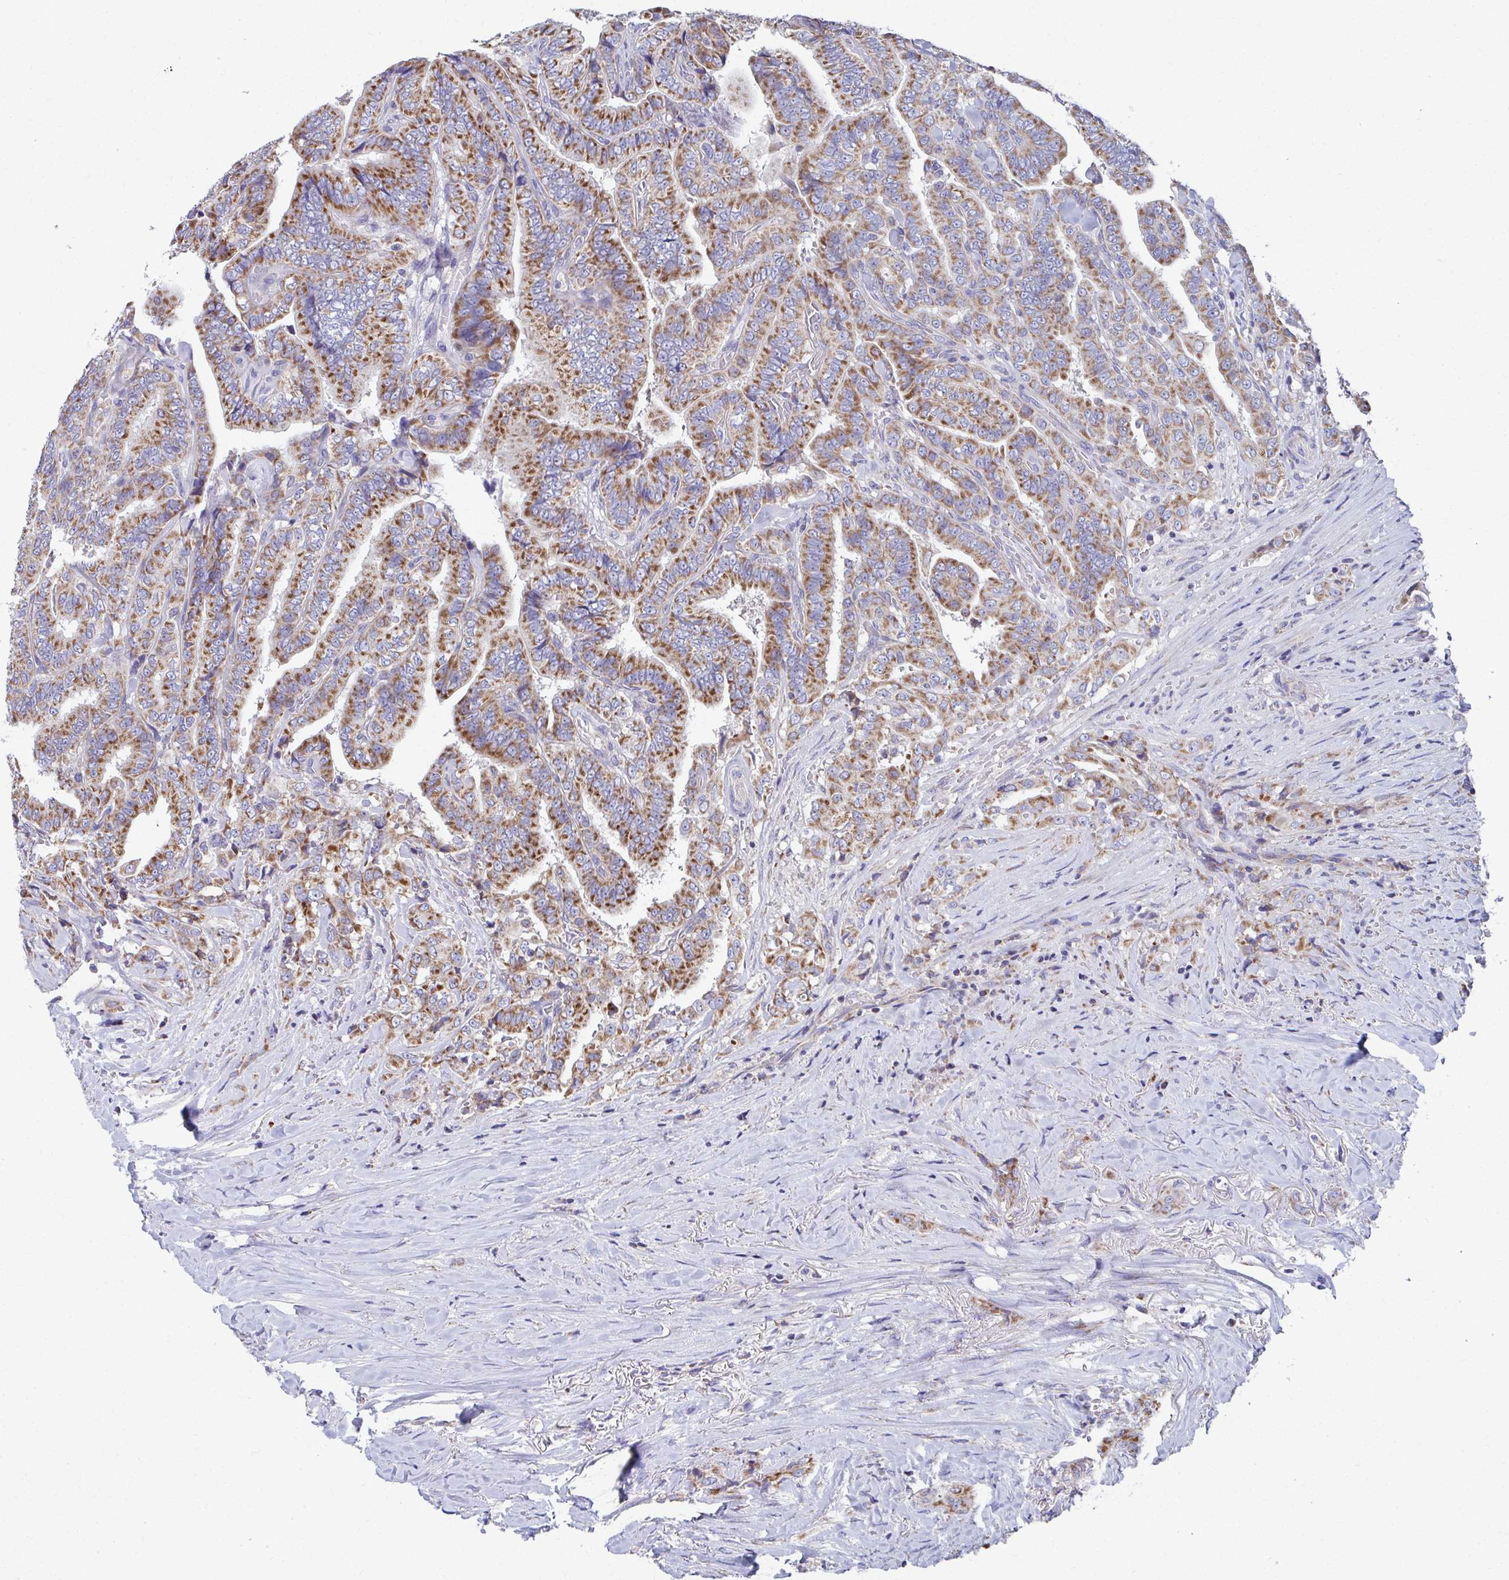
{"staining": {"intensity": "moderate", "quantity": ">75%", "location": "cytoplasmic/membranous"}, "tissue": "thyroid cancer", "cell_type": "Tumor cells", "image_type": "cancer", "snomed": [{"axis": "morphology", "description": "Papillary adenocarcinoma, NOS"}, {"axis": "topography", "description": "Thyroid gland"}], "caption": "Immunohistochemical staining of human papillary adenocarcinoma (thyroid) reveals medium levels of moderate cytoplasmic/membranous staining in approximately >75% of tumor cells. (DAB (3,3'-diaminobenzidine) IHC, brown staining for protein, blue staining for nuclei).", "gene": "RCC1L", "patient": {"sex": "male", "age": 61}}